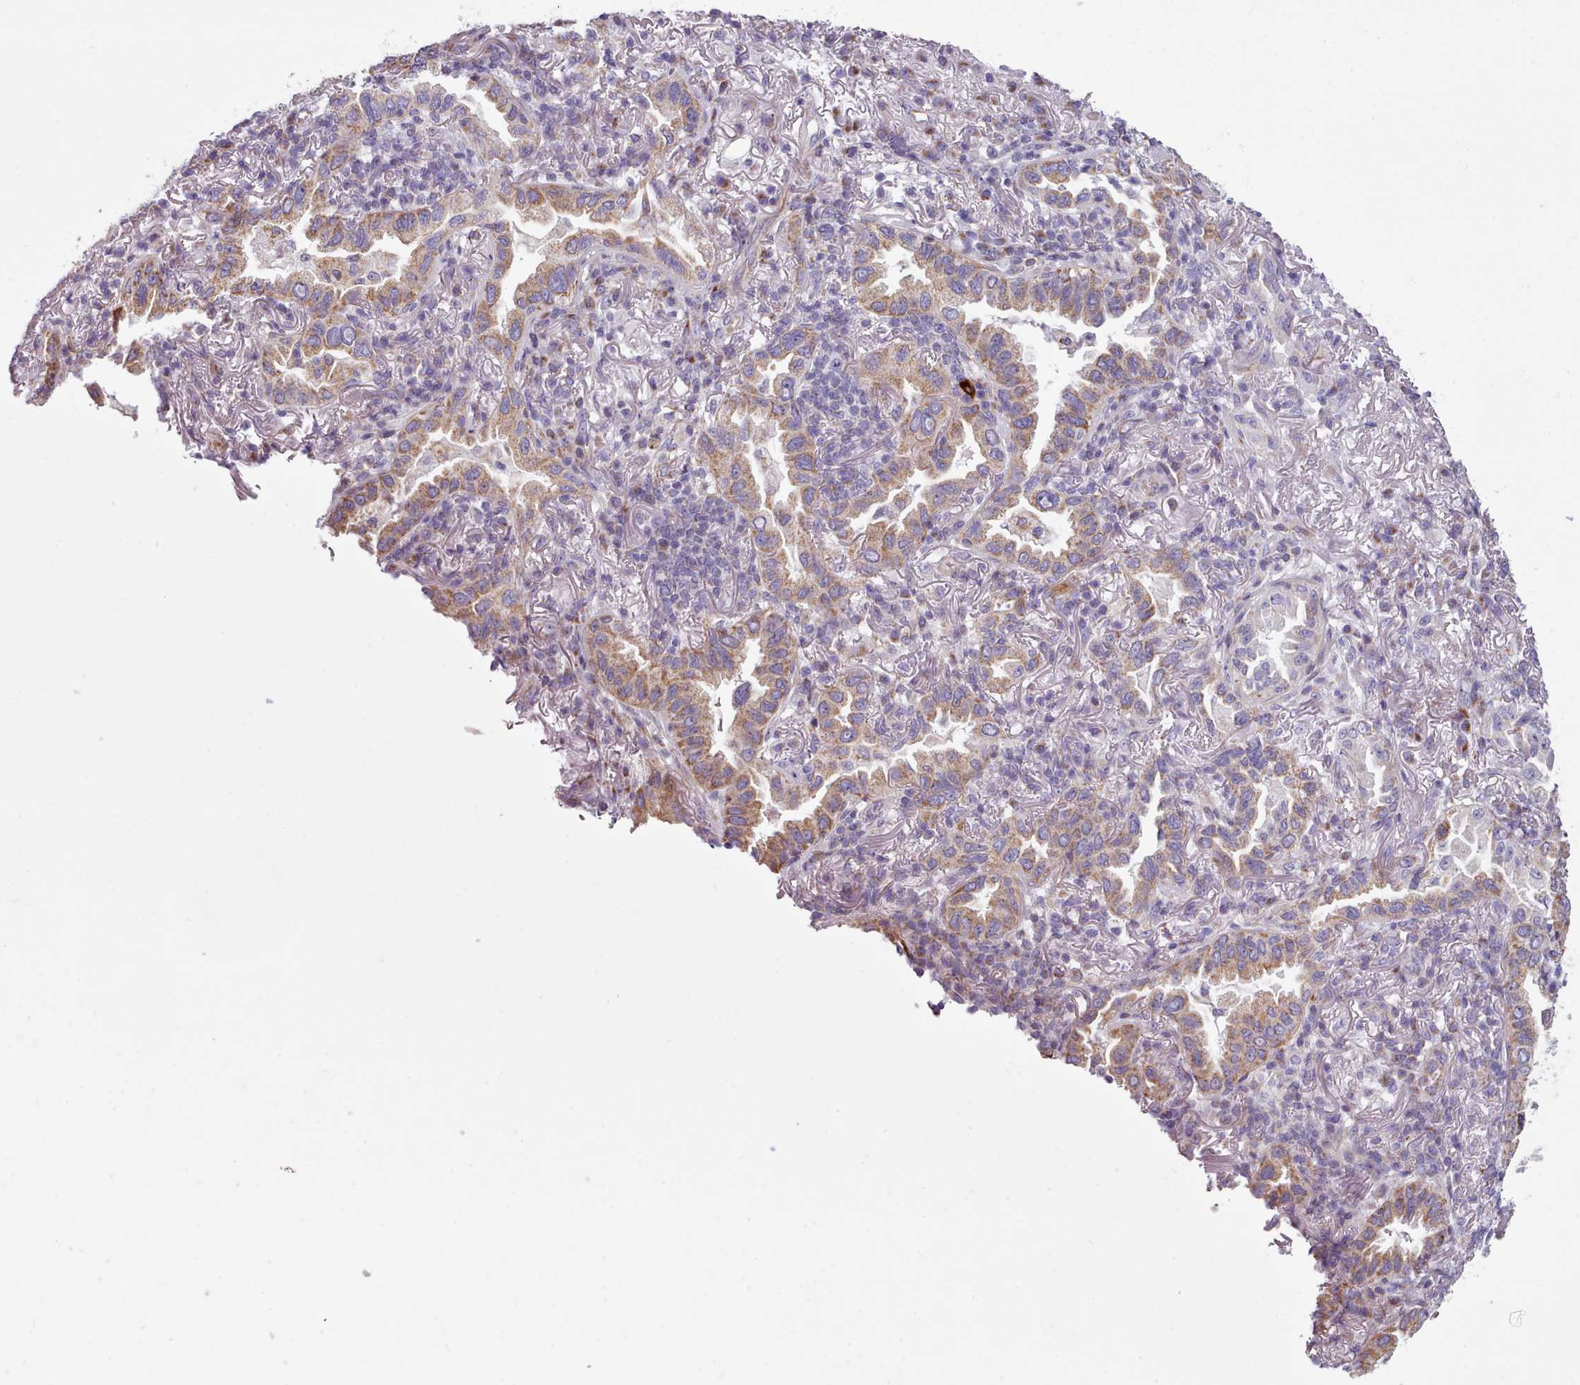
{"staining": {"intensity": "moderate", "quantity": "25%-75%", "location": "cytoplasmic/membranous"}, "tissue": "lung cancer", "cell_type": "Tumor cells", "image_type": "cancer", "snomed": [{"axis": "morphology", "description": "Adenocarcinoma, NOS"}, {"axis": "topography", "description": "Lung"}], "caption": "This is an image of IHC staining of adenocarcinoma (lung), which shows moderate positivity in the cytoplasmic/membranous of tumor cells.", "gene": "SLC52A3", "patient": {"sex": "female", "age": 69}}